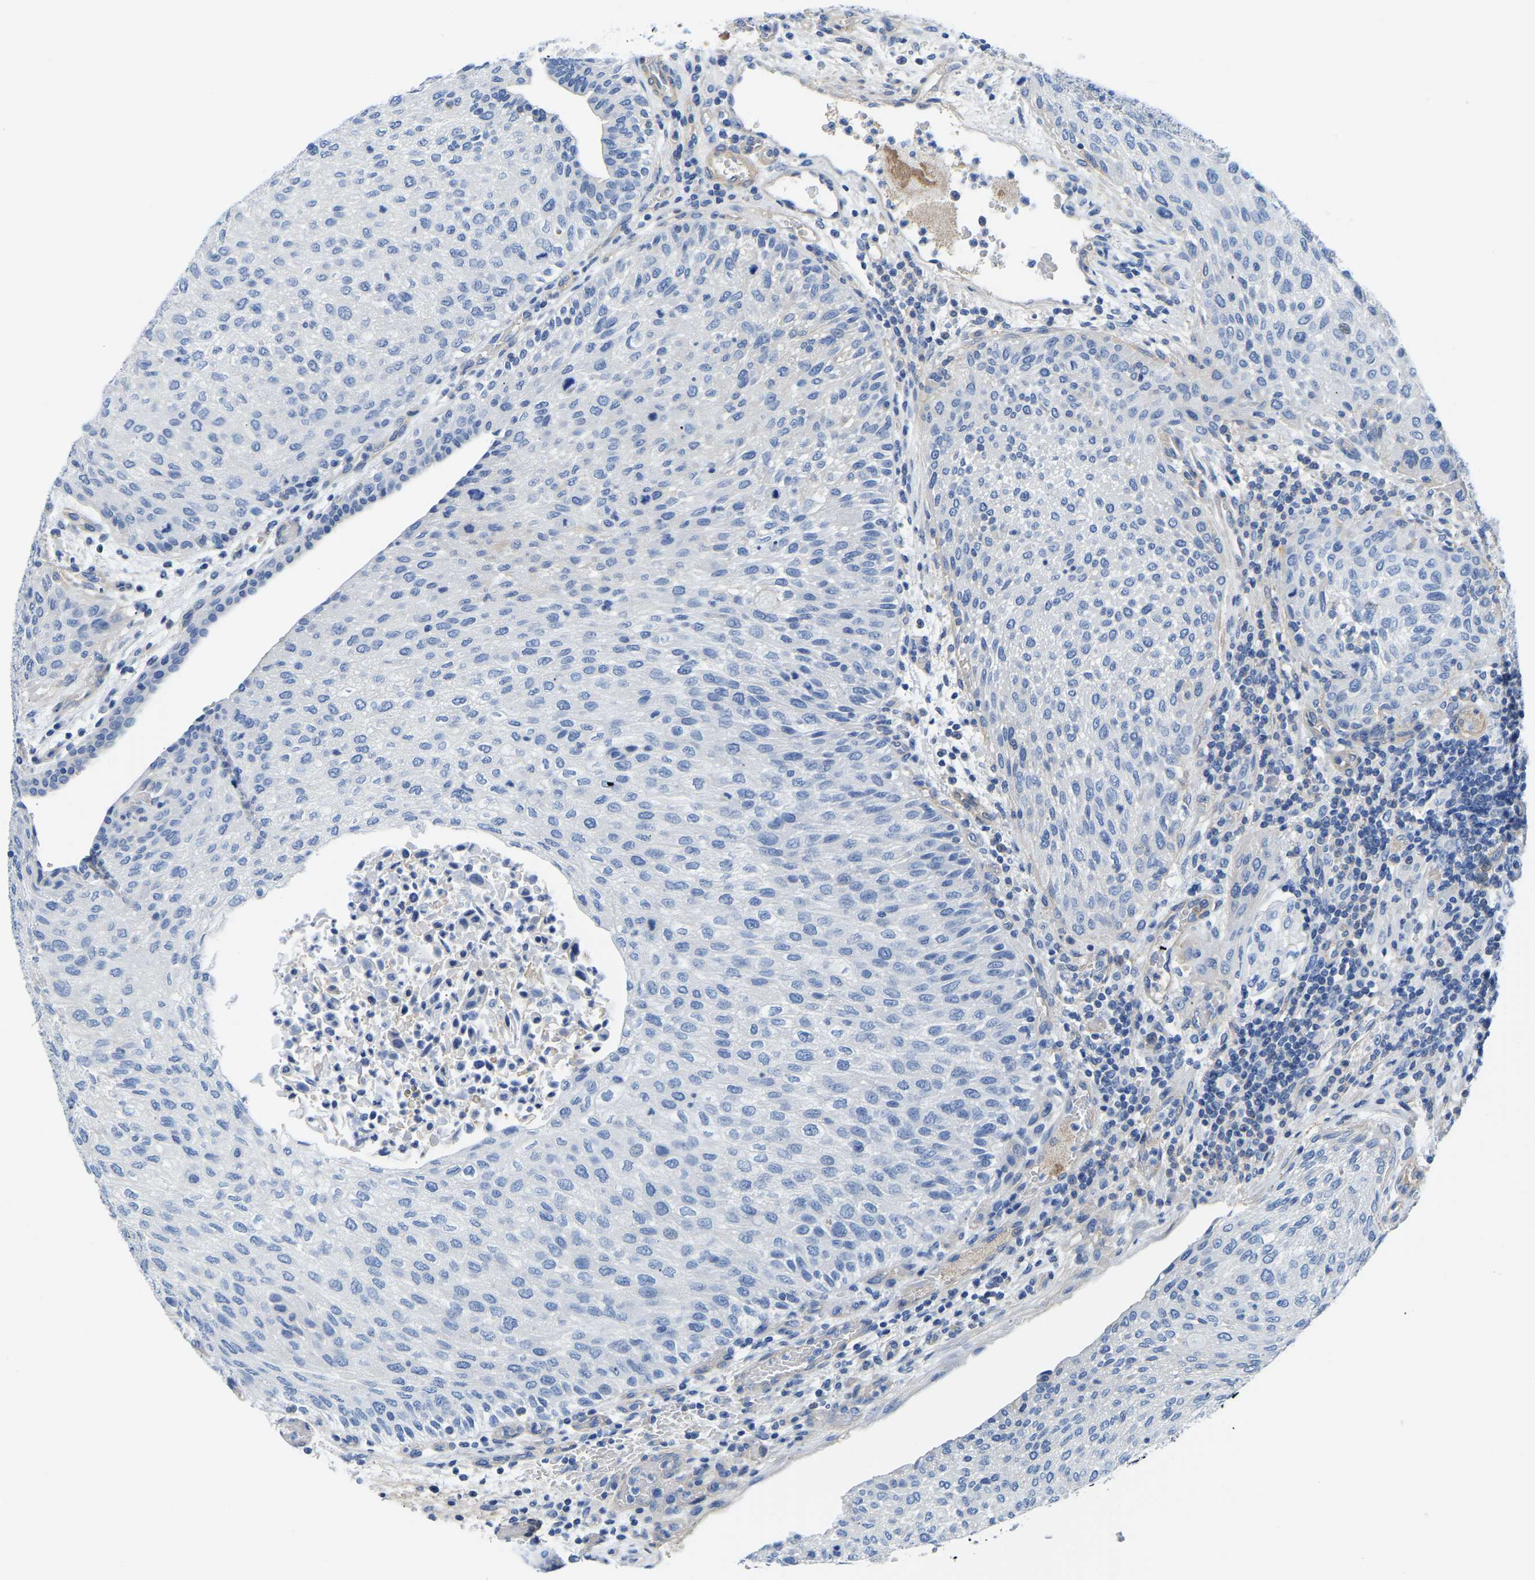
{"staining": {"intensity": "negative", "quantity": "none", "location": "none"}, "tissue": "urothelial cancer", "cell_type": "Tumor cells", "image_type": "cancer", "snomed": [{"axis": "morphology", "description": "Urothelial carcinoma, Low grade"}, {"axis": "morphology", "description": "Urothelial carcinoma, High grade"}, {"axis": "topography", "description": "Urinary bladder"}], "caption": "Tumor cells are negative for protein expression in human urothelial cancer. (Brightfield microscopy of DAB immunohistochemistry (IHC) at high magnification).", "gene": "UPK3A", "patient": {"sex": "male", "age": 35}}